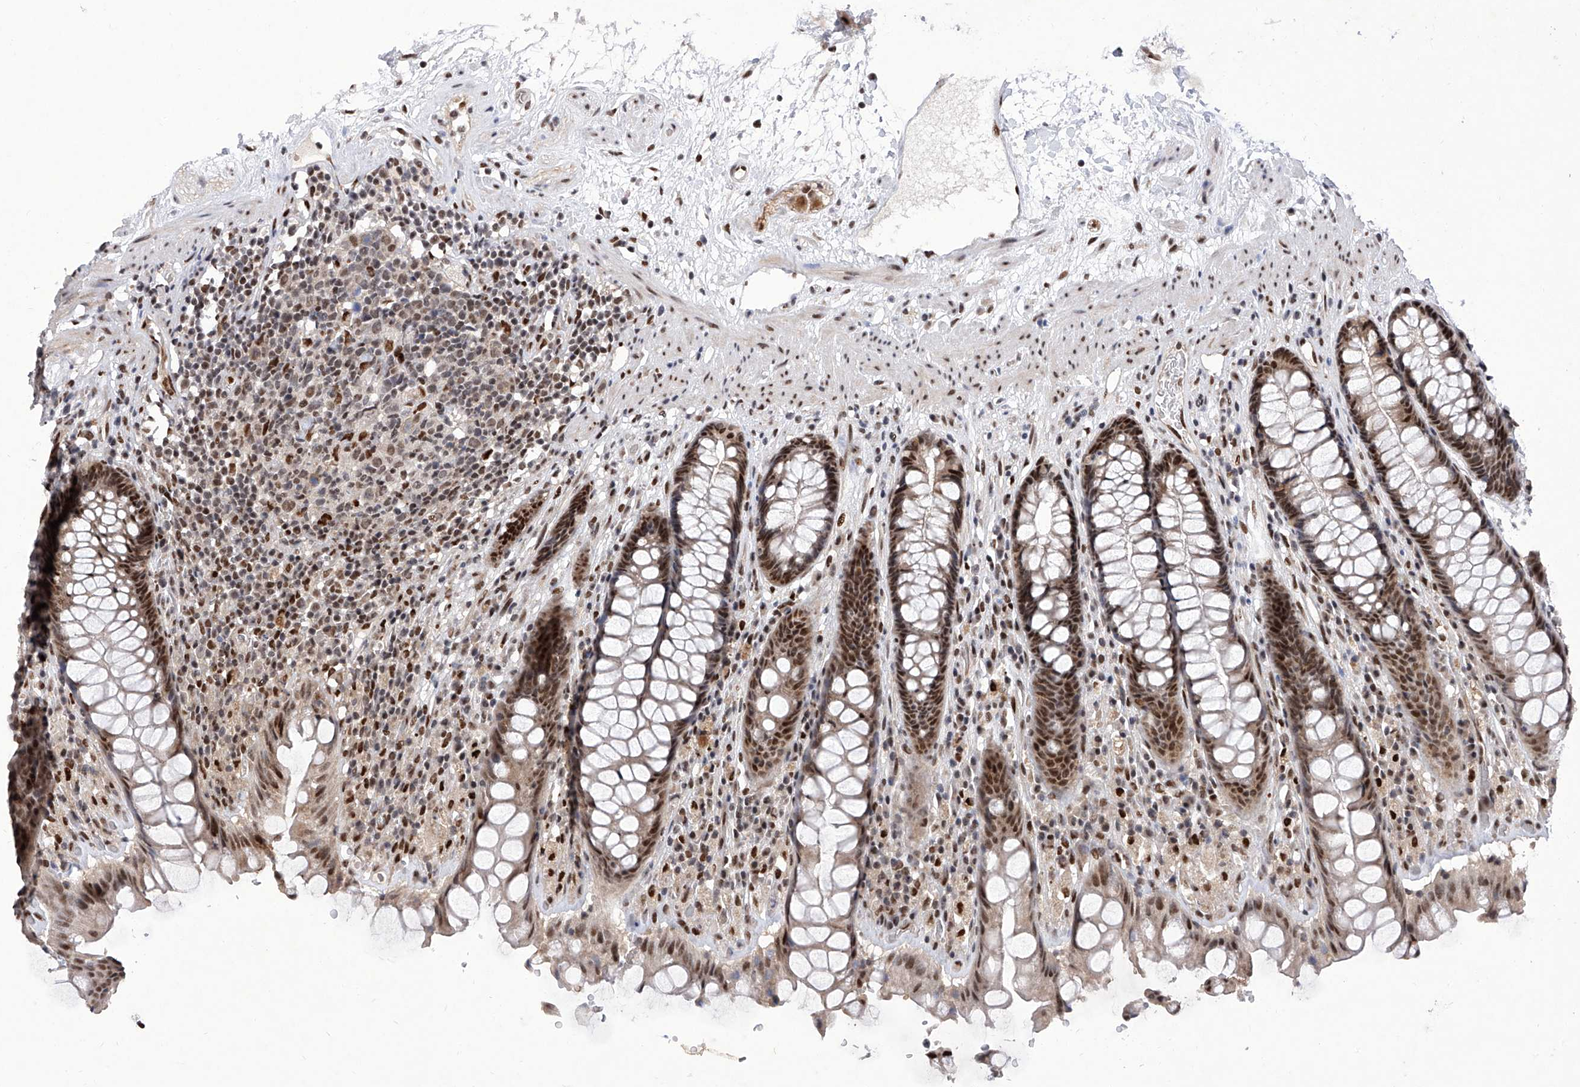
{"staining": {"intensity": "strong", "quantity": ">75%", "location": "nuclear"}, "tissue": "rectum", "cell_type": "Glandular cells", "image_type": "normal", "snomed": [{"axis": "morphology", "description": "Normal tissue, NOS"}, {"axis": "topography", "description": "Rectum"}], "caption": "Approximately >75% of glandular cells in normal human rectum show strong nuclear protein positivity as visualized by brown immunohistochemical staining.", "gene": "RAD54L", "patient": {"sex": "male", "age": 64}}